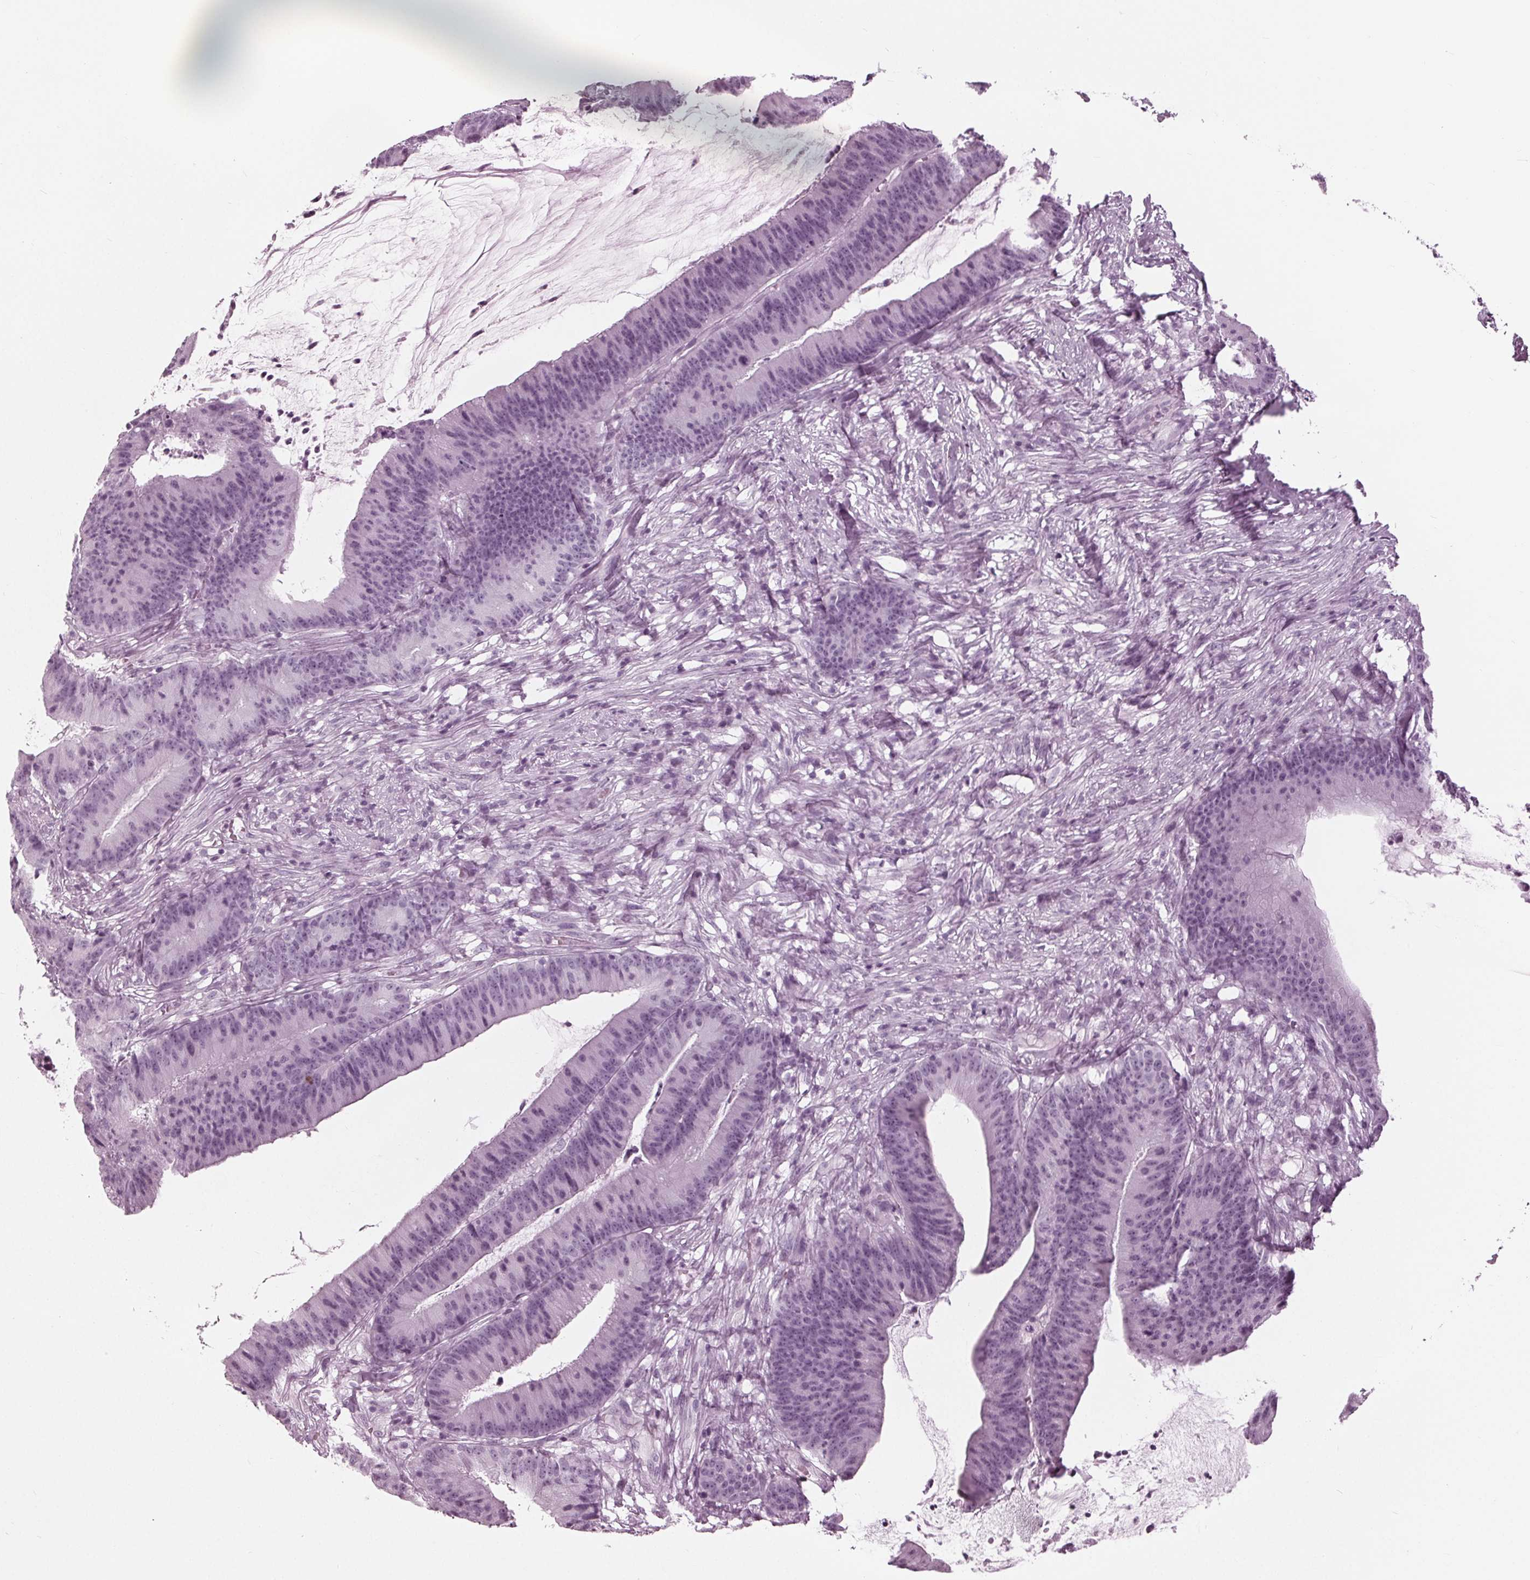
{"staining": {"intensity": "negative", "quantity": "none", "location": "none"}, "tissue": "colorectal cancer", "cell_type": "Tumor cells", "image_type": "cancer", "snomed": [{"axis": "morphology", "description": "Adenocarcinoma, NOS"}, {"axis": "topography", "description": "Colon"}], "caption": "High power microscopy photomicrograph of an immunohistochemistry (IHC) image of colorectal cancer (adenocarcinoma), revealing no significant staining in tumor cells.", "gene": "KRT28", "patient": {"sex": "female", "age": 78}}